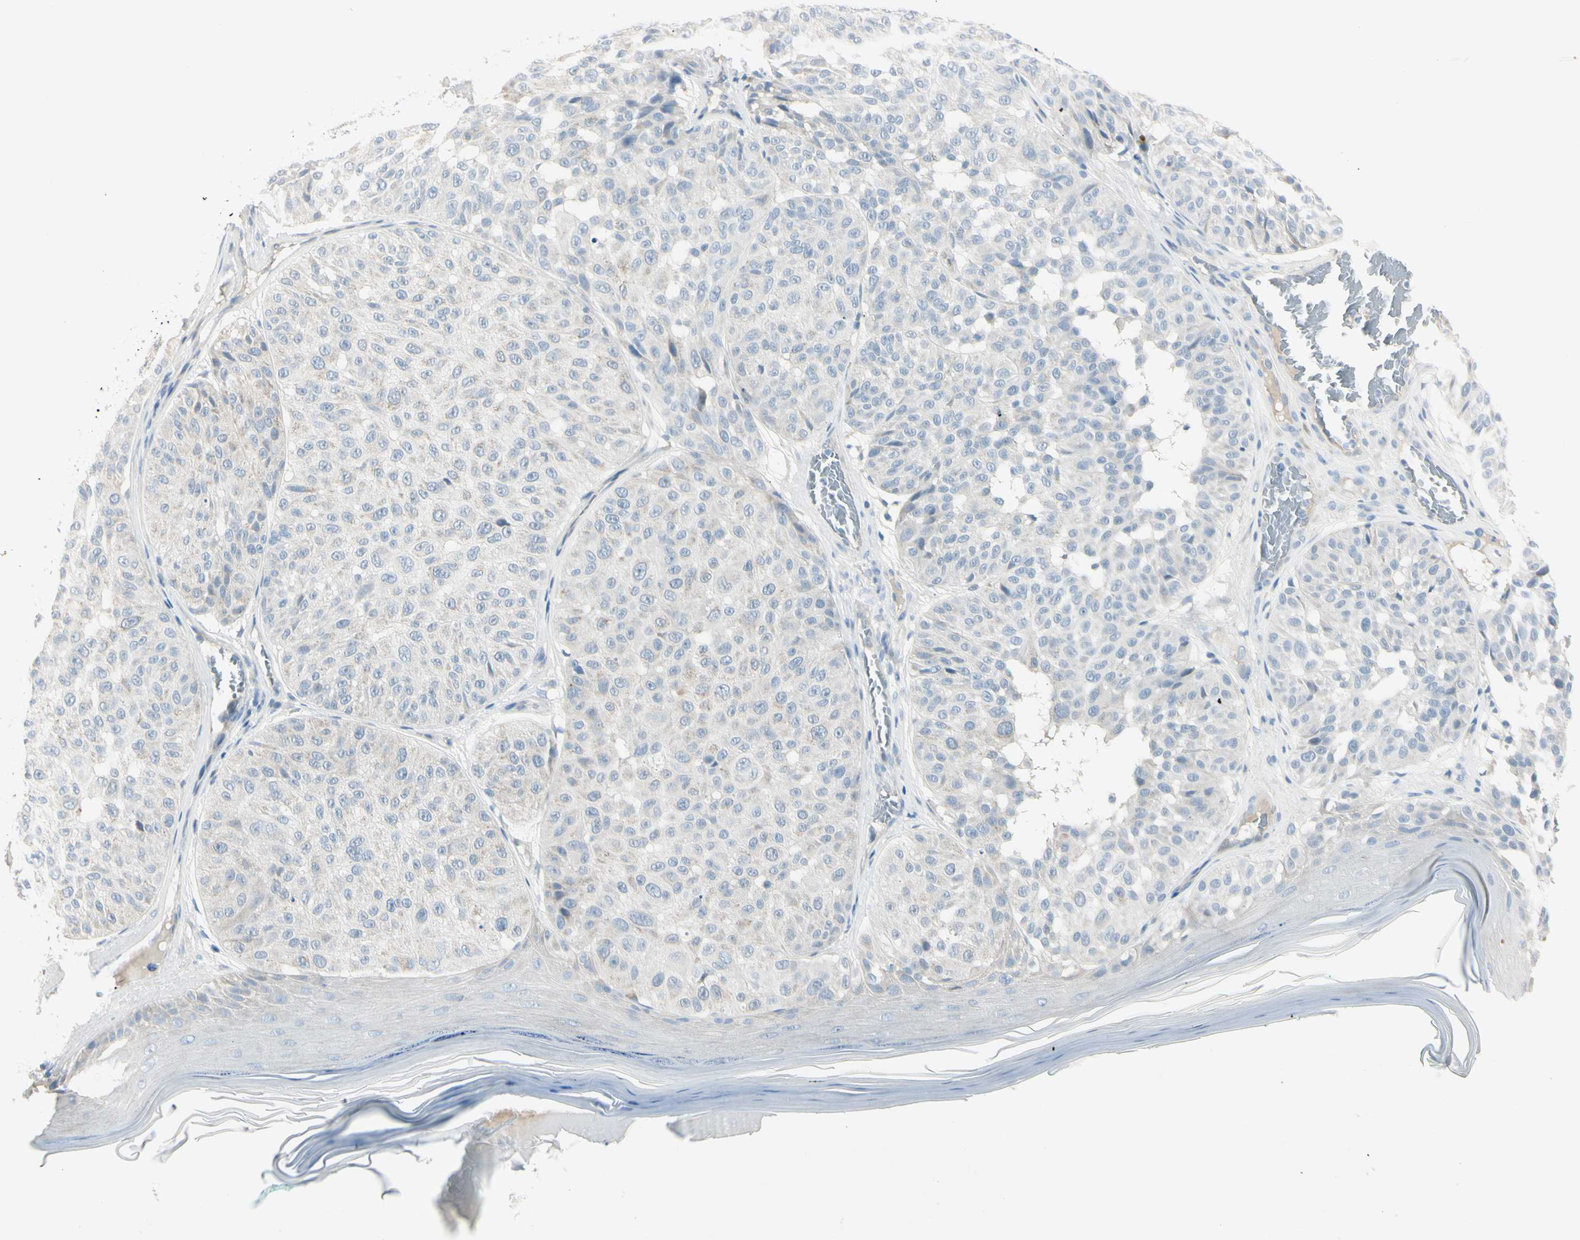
{"staining": {"intensity": "negative", "quantity": "none", "location": "none"}, "tissue": "melanoma", "cell_type": "Tumor cells", "image_type": "cancer", "snomed": [{"axis": "morphology", "description": "Malignant melanoma, NOS"}, {"axis": "topography", "description": "Skin"}], "caption": "Tumor cells show no significant protein expression in melanoma.", "gene": "ASB9", "patient": {"sex": "female", "age": 46}}